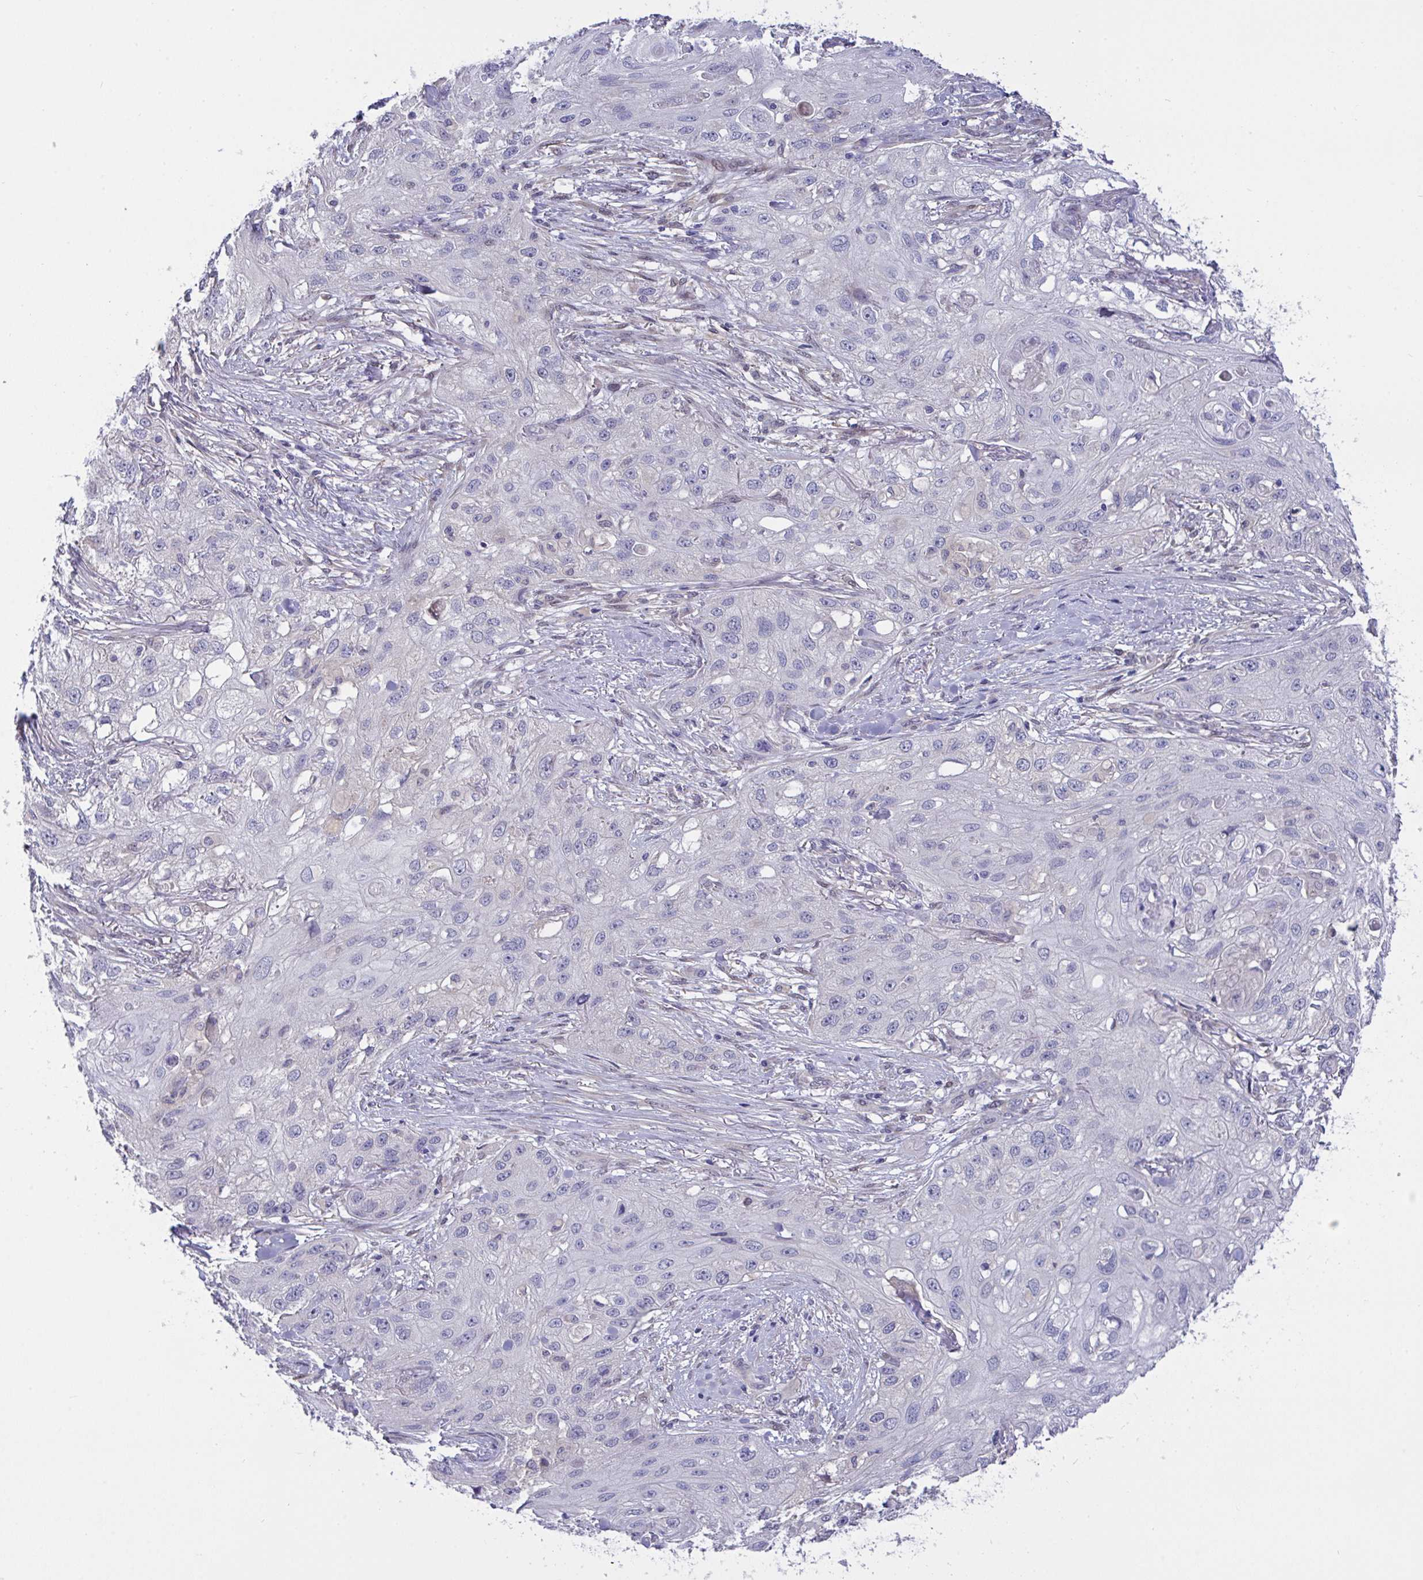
{"staining": {"intensity": "negative", "quantity": "none", "location": "none"}, "tissue": "skin cancer", "cell_type": "Tumor cells", "image_type": "cancer", "snomed": [{"axis": "morphology", "description": "Squamous cell carcinoma, NOS"}, {"axis": "topography", "description": "Skin"}, {"axis": "topography", "description": "Vulva"}], "caption": "A micrograph of skin cancer stained for a protein demonstrates no brown staining in tumor cells. Brightfield microscopy of immunohistochemistry stained with DAB (brown) and hematoxylin (blue), captured at high magnification.", "gene": "L3HYPDH", "patient": {"sex": "female", "age": 86}}